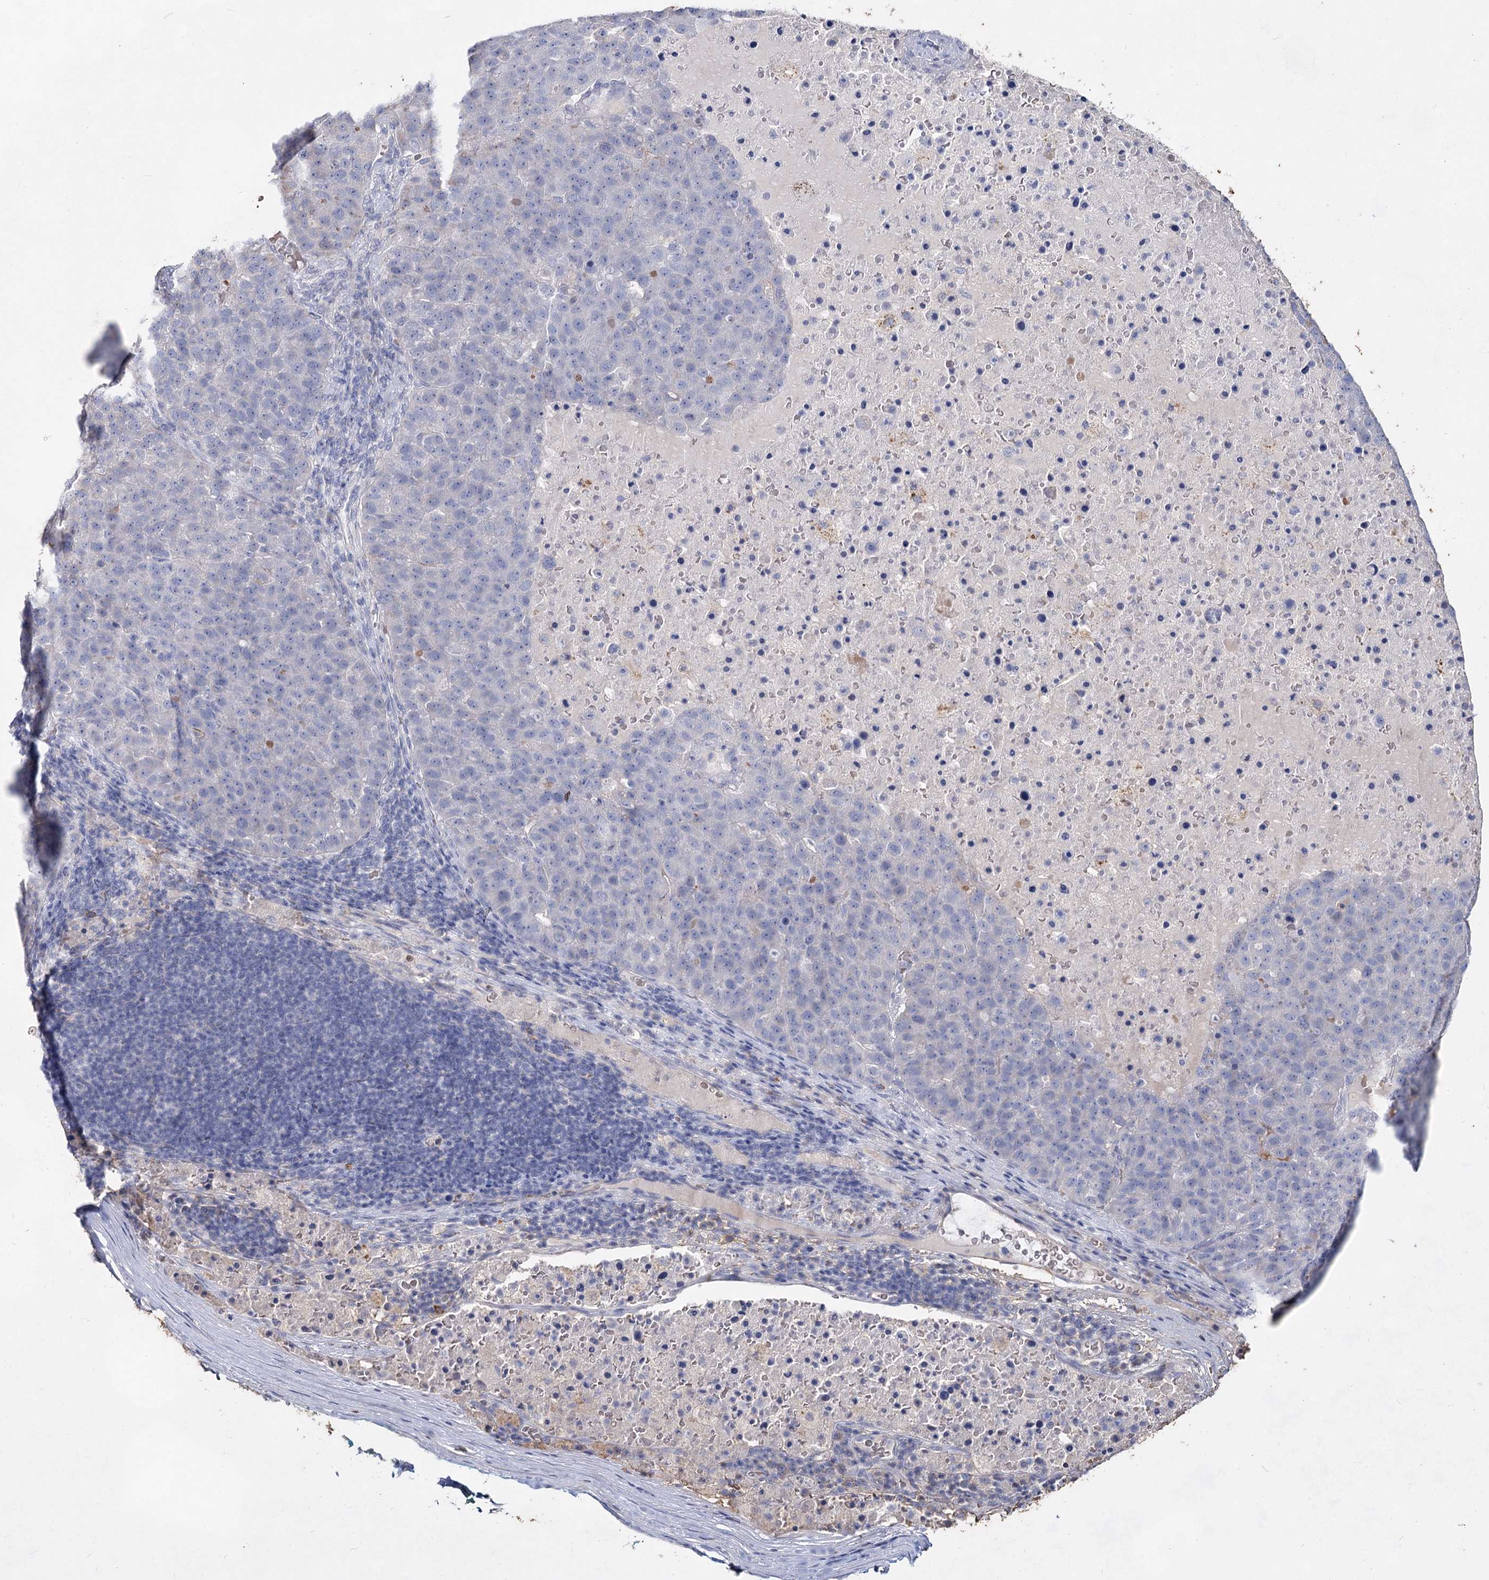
{"staining": {"intensity": "negative", "quantity": "none", "location": "none"}, "tissue": "pancreatic cancer", "cell_type": "Tumor cells", "image_type": "cancer", "snomed": [{"axis": "morphology", "description": "Adenocarcinoma, NOS"}, {"axis": "topography", "description": "Pancreas"}], "caption": "The micrograph reveals no significant staining in tumor cells of pancreatic cancer. (DAB immunohistochemistry (IHC) with hematoxylin counter stain).", "gene": "CCDC73", "patient": {"sex": "female", "age": 61}}